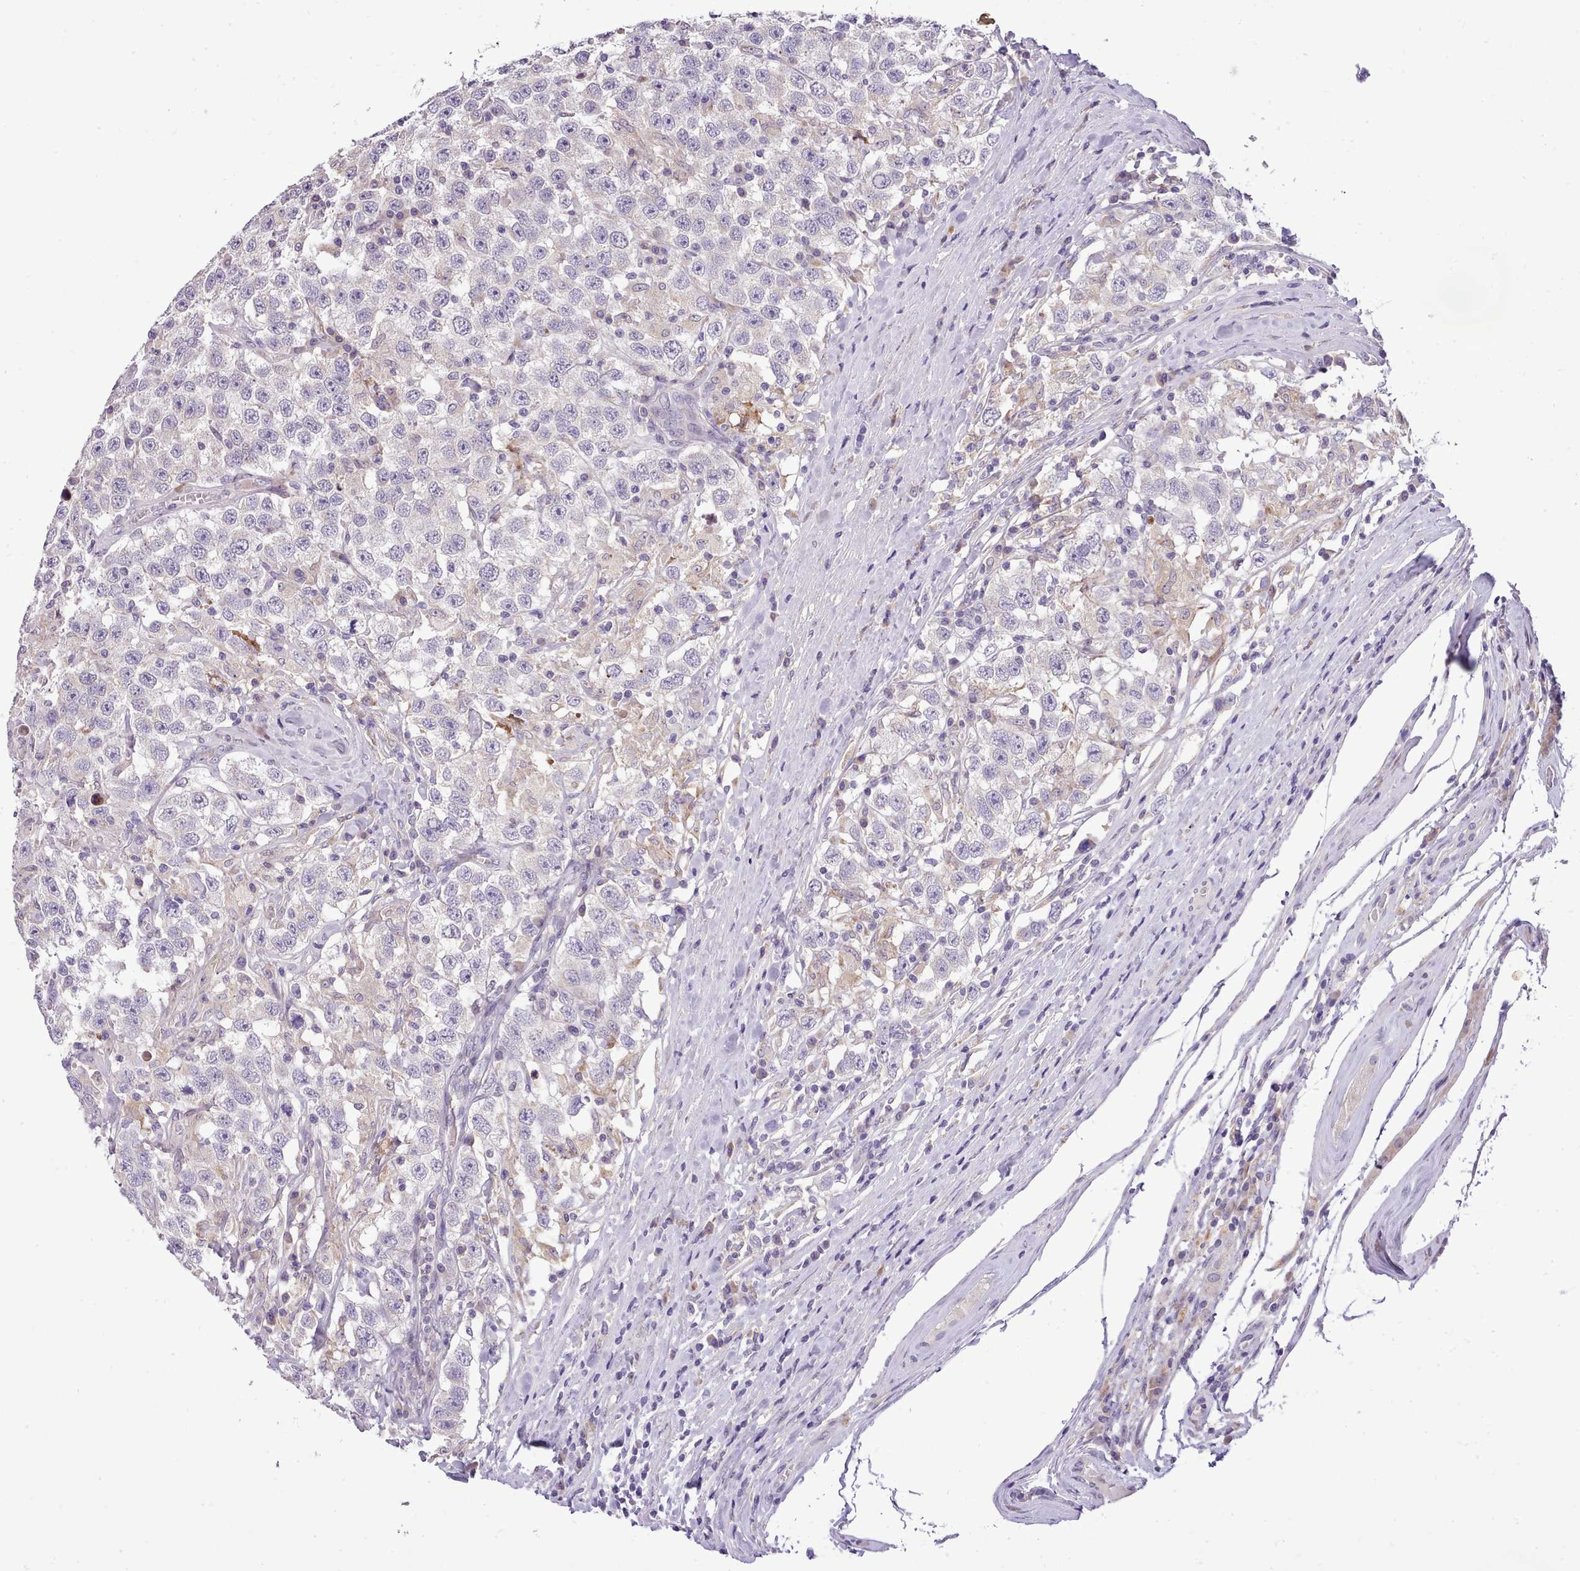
{"staining": {"intensity": "negative", "quantity": "none", "location": "none"}, "tissue": "testis cancer", "cell_type": "Tumor cells", "image_type": "cancer", "snomed": [{"axis": "morphology", "description": "Seminoma, NOS"}, {"axis": "topography", "description": "Testis"}], "caption": "There is no significant expression in tumor cells of seminoma (testis).", "gene": "FAM83E", "patient": {"sex": "male", "age": 41}}